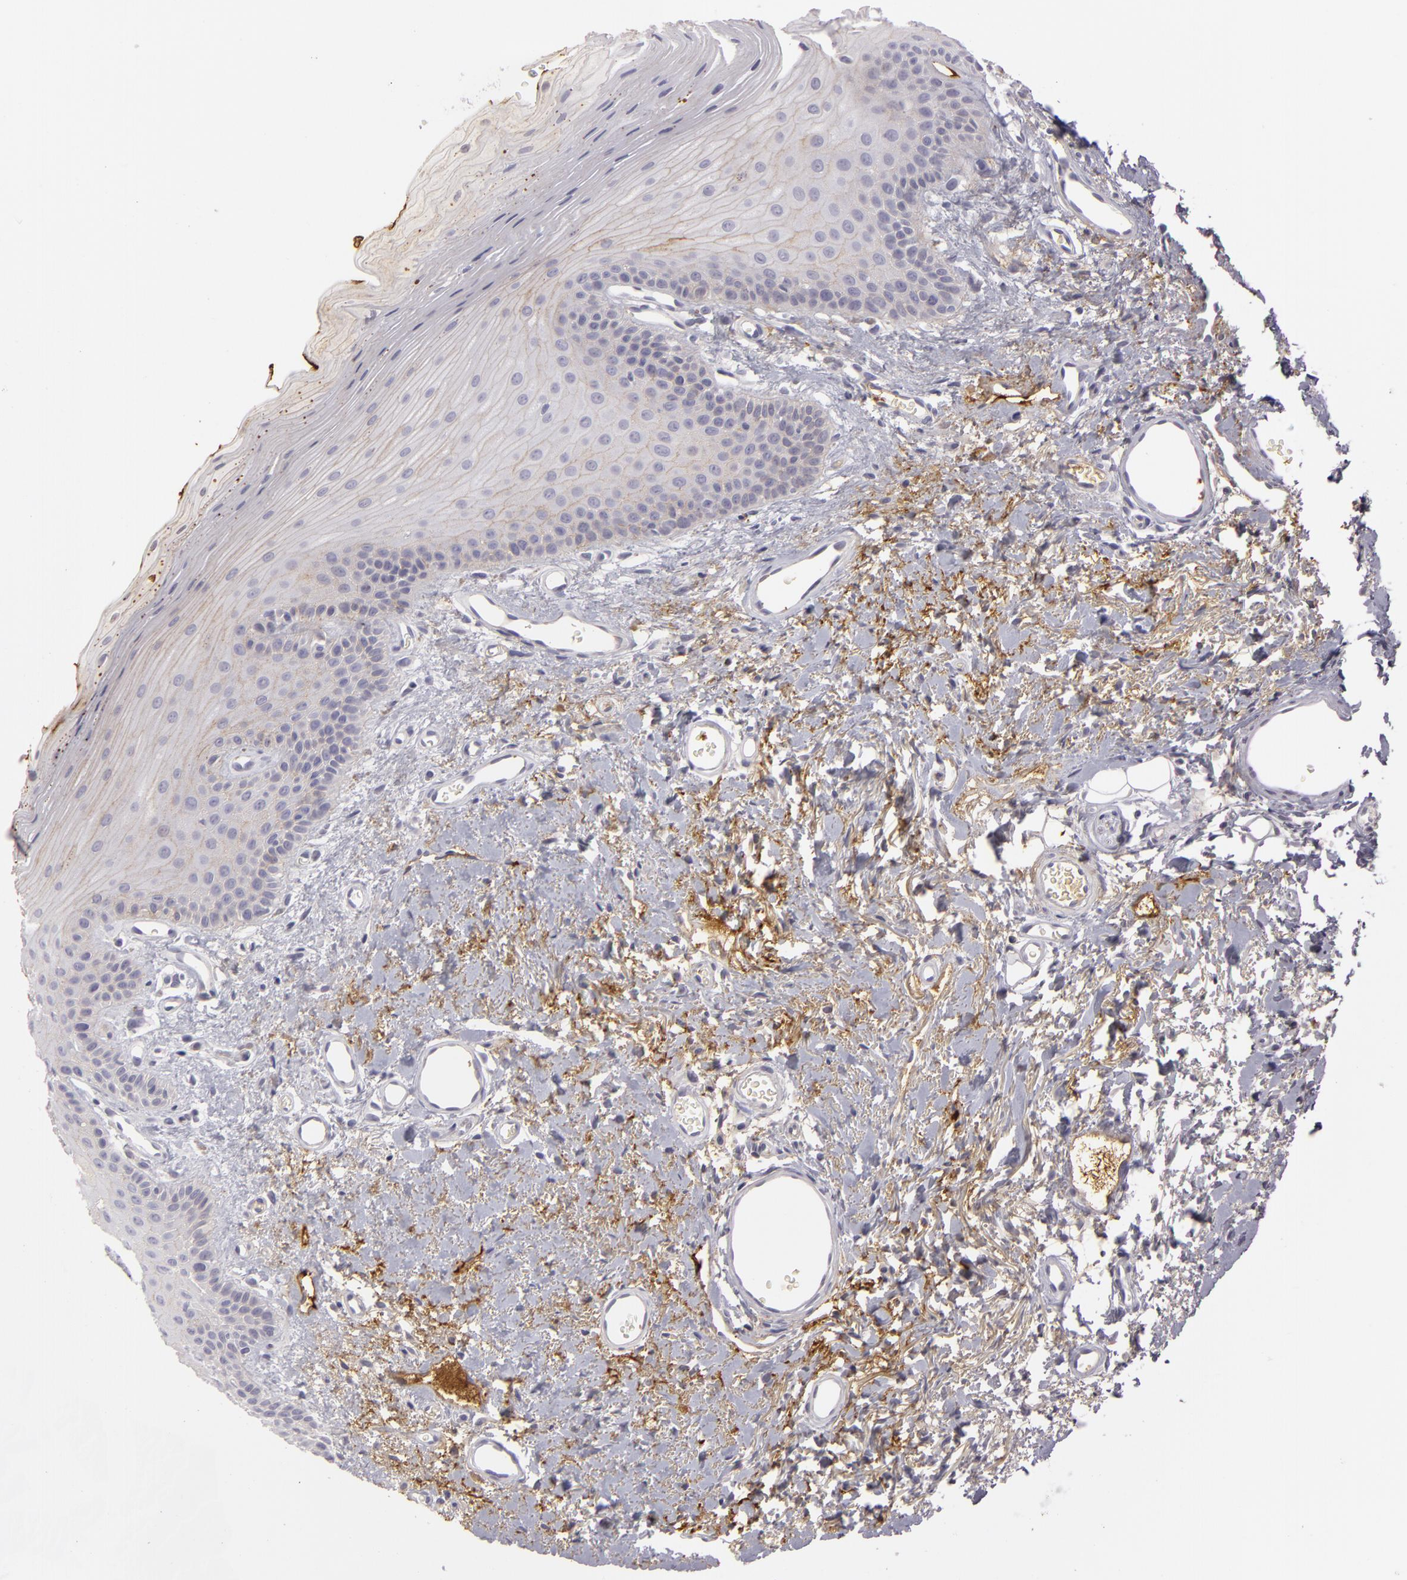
{"staining": {"intensity": "negative", "quantity": "none", "location": "none"}, "tissue": "oral mucosa", "cell_type": "Squamous epithelial cells", "image_type": "normal", "snomed": [{"axis": "morphology", "description": "Normal tissue, NOS"}, {"axis": "topography", "description": "Oral tissue"}], "caption": "IHC histopathology image of normal human oral mucosa stained for a protein (brown), which shows no positivity in squamous epithelial cells. Nuclei are stained in blue.", "gene": "CTNNB1", "patient": {"sex": "male", "age": 52}}